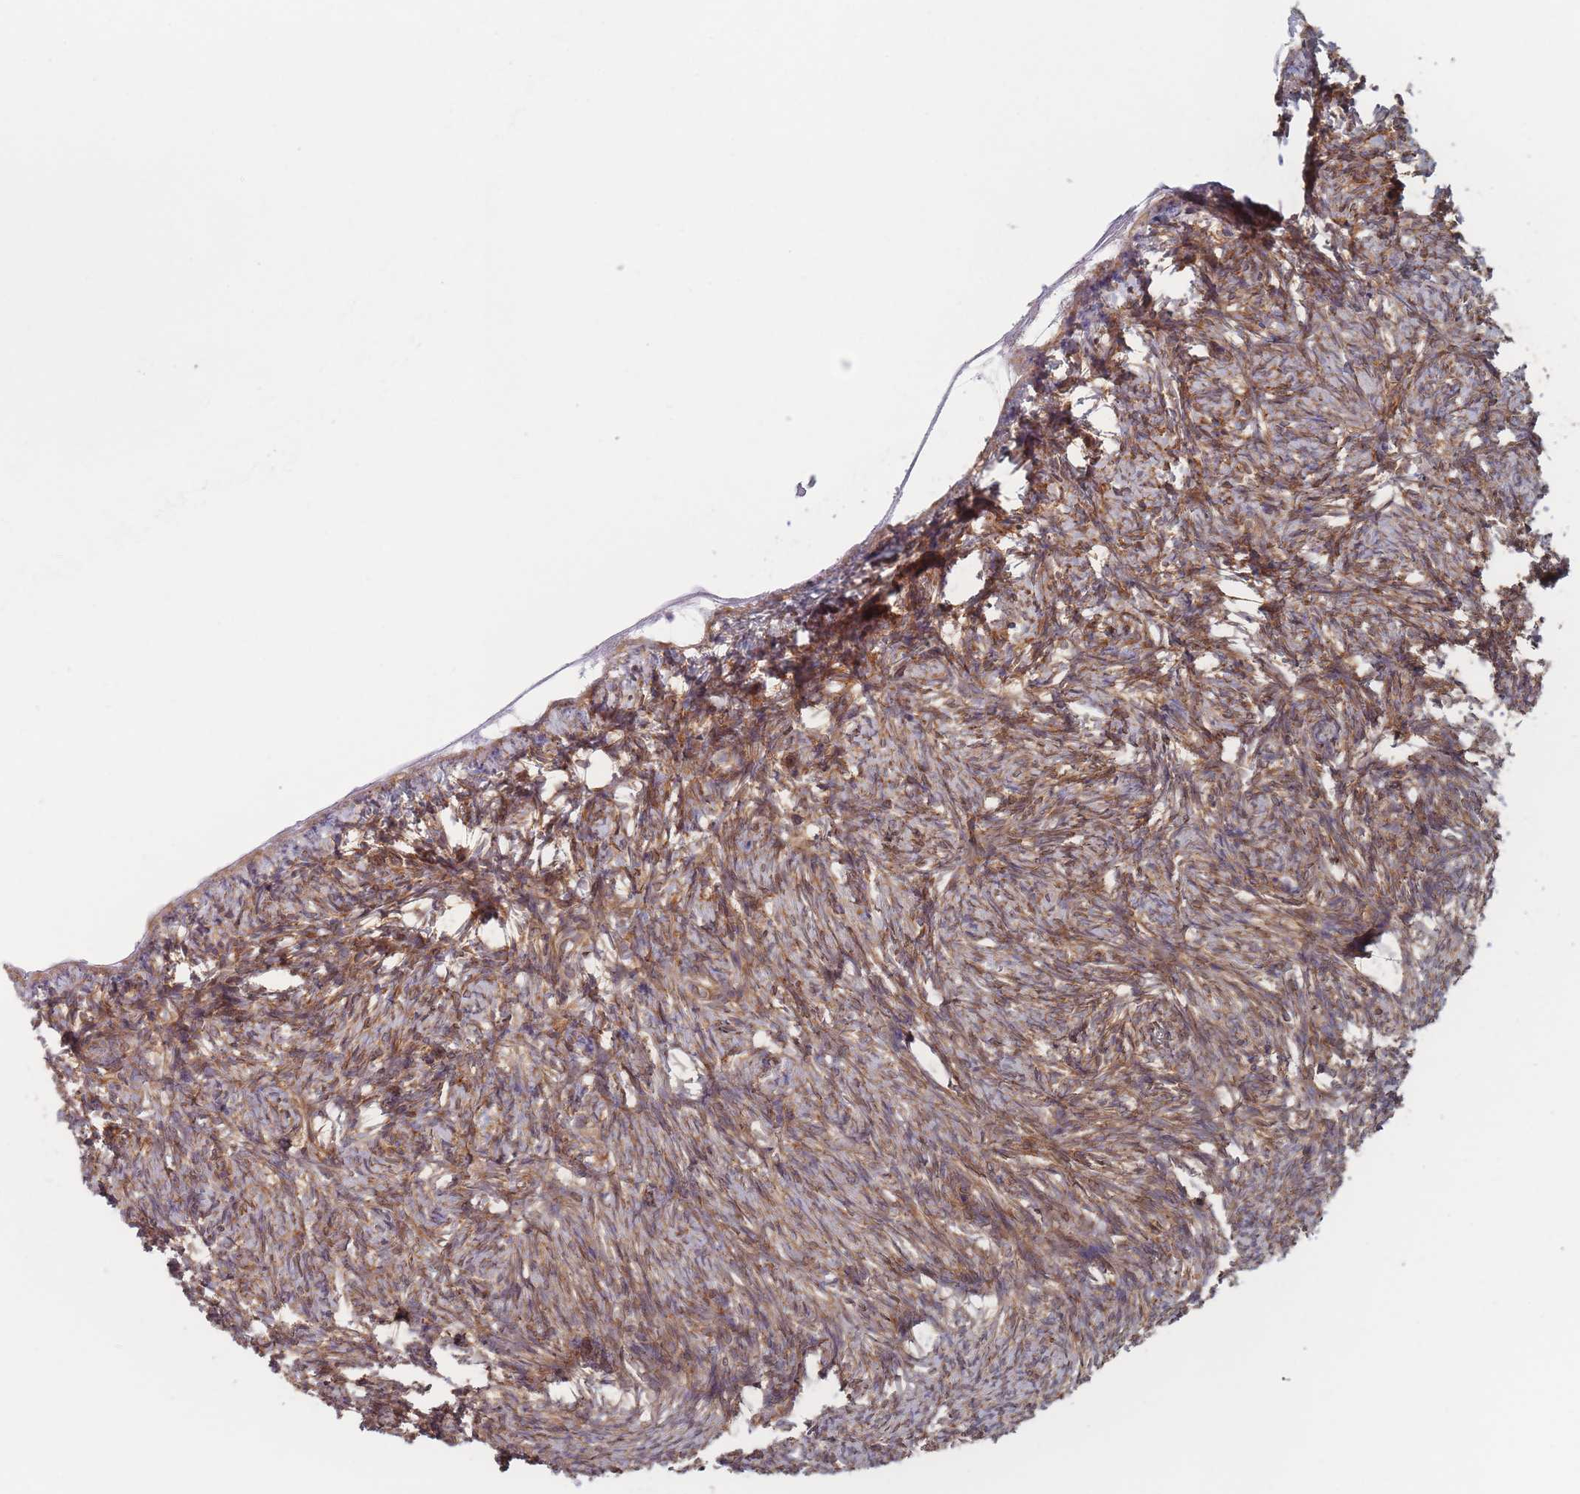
{"staining": {"intensity": "moderate", "quantity": "25%-75%", "location": "cytoplasmic/membranous"}, "tissue": "ovary", "cell_type": "Ovarian stroma cells", "image_type": "normal", "snomed": [{"axis": "morphology", "description": "Normal tissue, NOS"}, {"axis": "topography", "description": "Ovary"}], "caption": "Ovary was stained to show a protein in brown. There is medium levels of moderate cytoplasmic/membranous positivity in approximately 25%-75% of ovarian stroma cells.", "gene": "KDSR", "patient": {"sex": "female", "age": 51}}